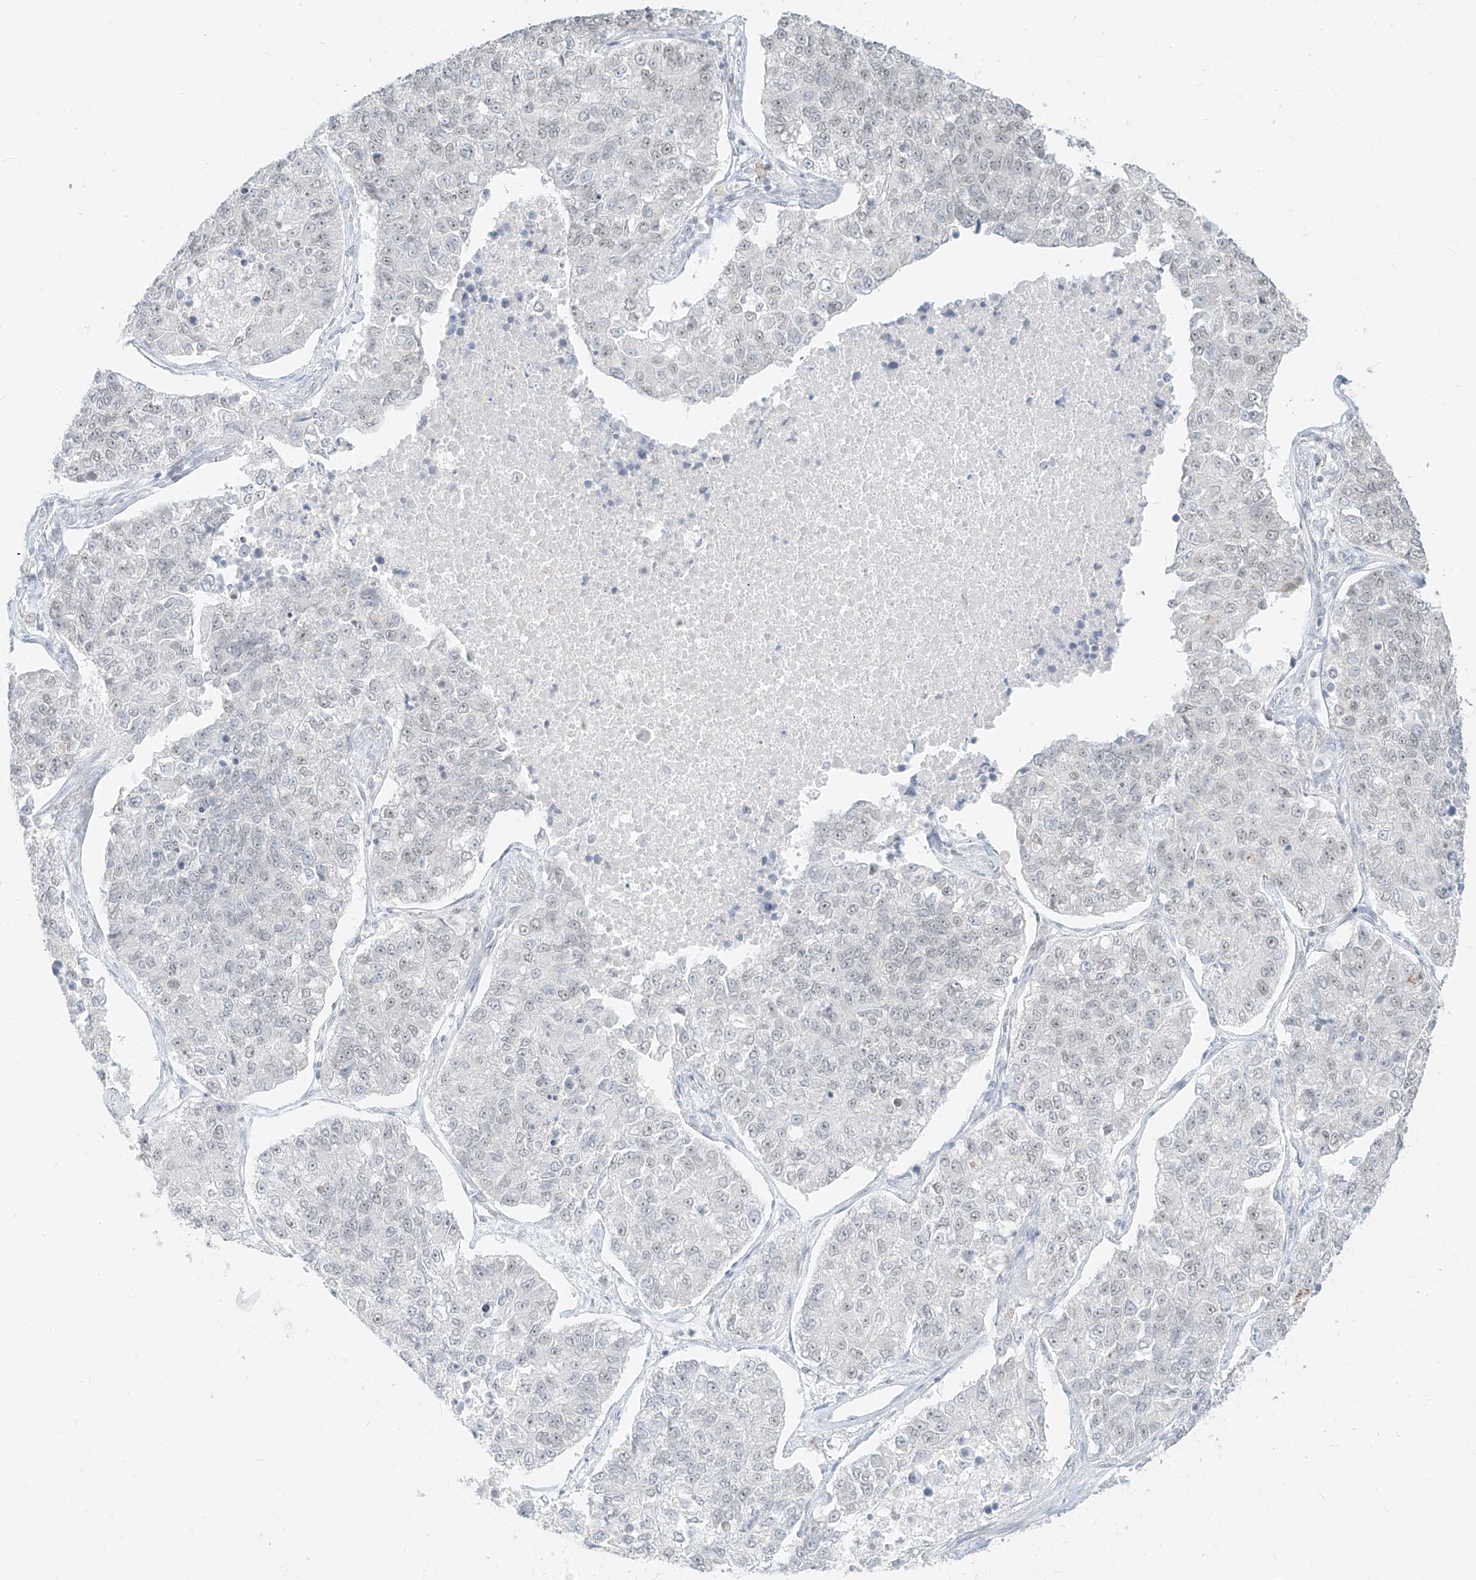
{"staining": {"intensity": "negative", "quantity": "none", "location": "none"}, "tissue": "lung cancer", "cell_type": "Tumor cells", "image_type": "cancer", "snomed": [{"axis": "morphology", "description": "Adenocarcinoma, NOS"}, {"axis": "topography", "description": "Lung"}], "caption": "Tumor cells show no significant expression in lung adenocarcinoma.", "gene": "SUPT5H", "patient": {"sex": "male", "age": 49}}